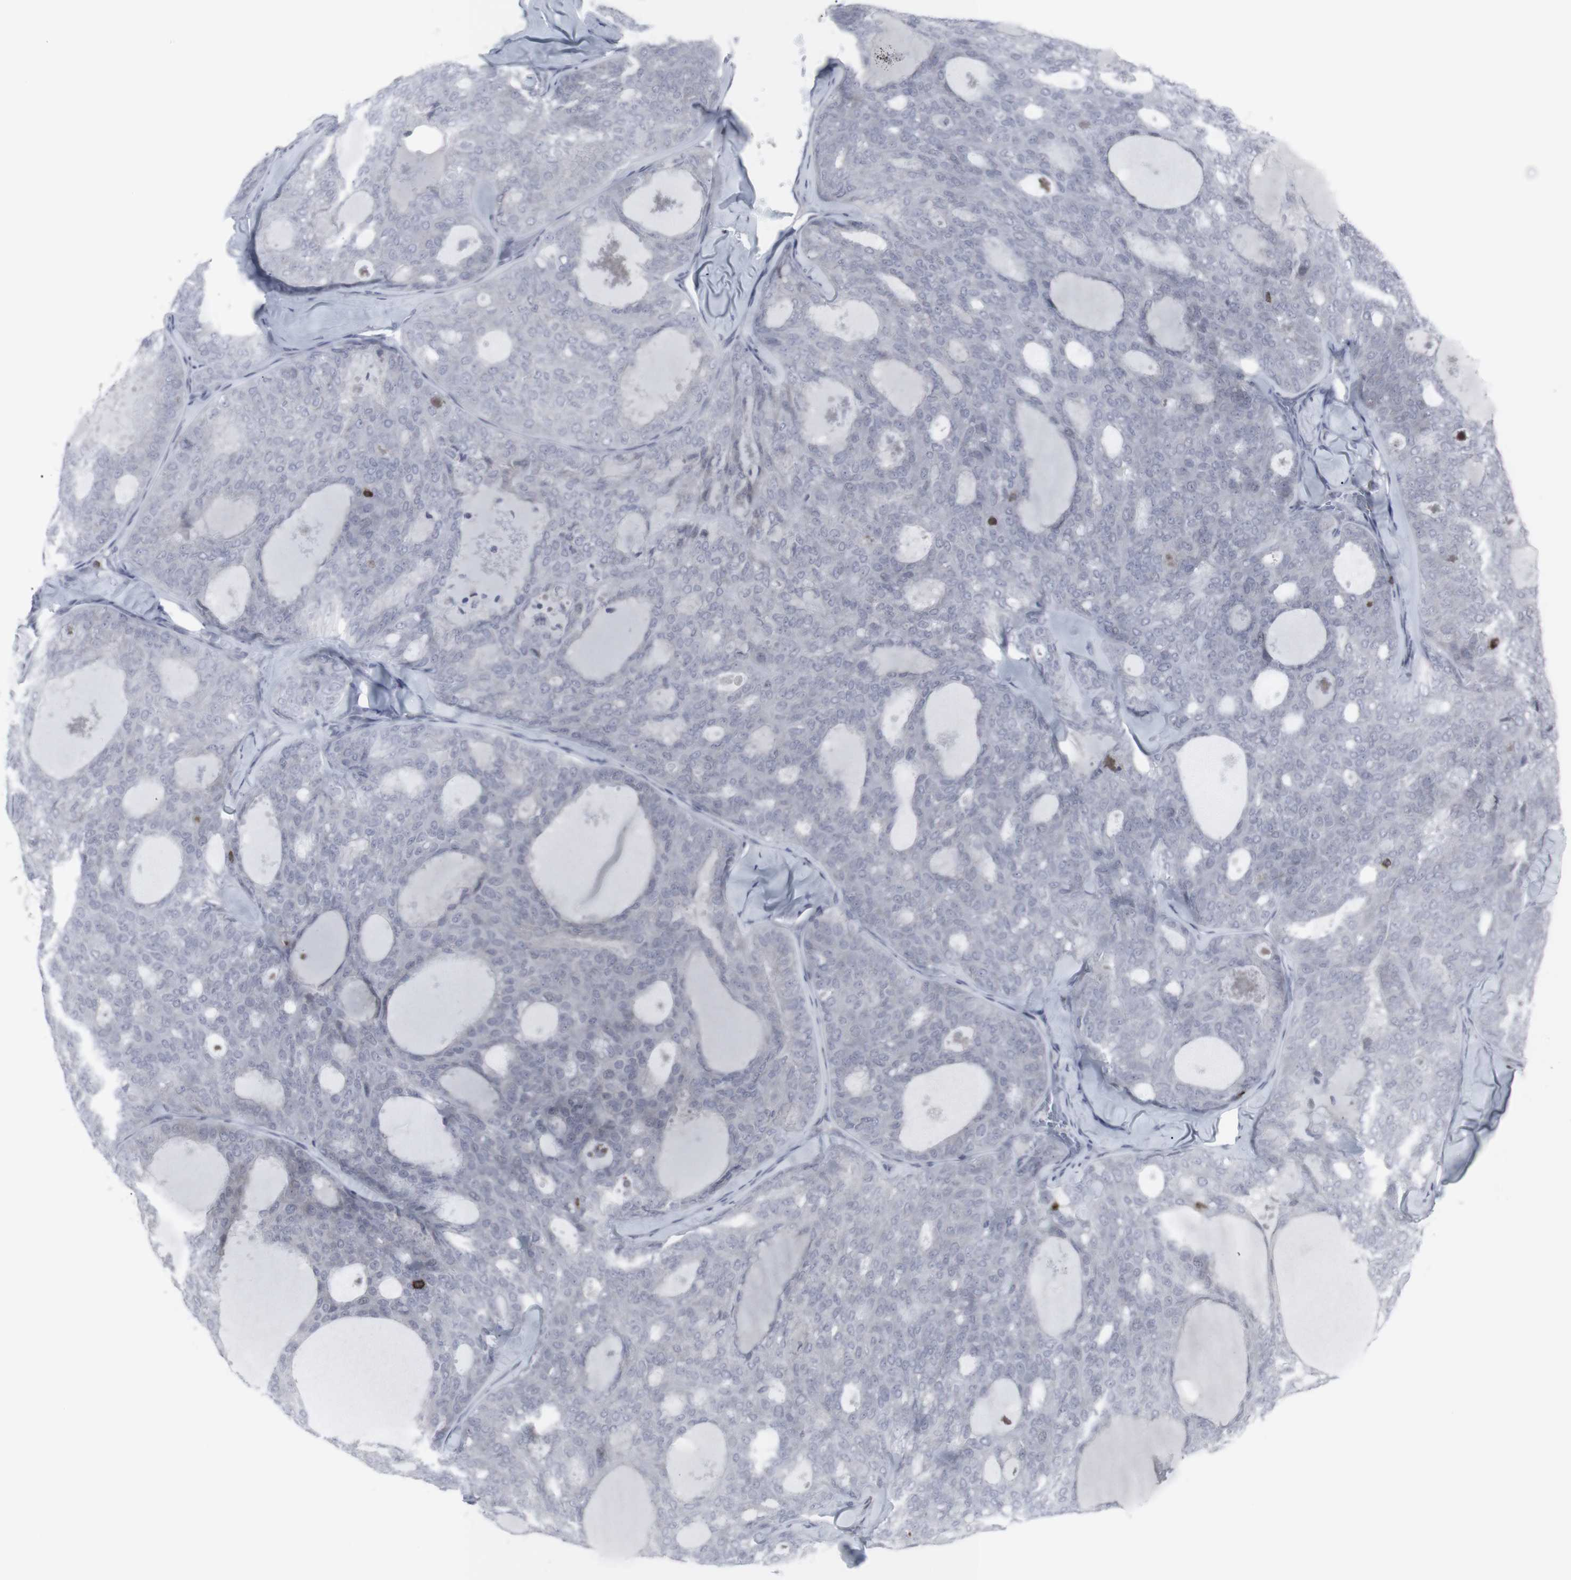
{"staining": {"intensity": "negative", "quantity": "none", "location": "none"}, "tissue": "thyroid cancer", "cell_type": "Tumor cells", "image_type": "cancer", "snomed": [{"axis": "morphology", "description": "Follicular adenoma carcinoma, NOS"}, {"axis": "topography", "description": "Thyroid gland"}], "caption": "The micrograph exhibits no significant staining in tumor cells of thyroid cancer.", "gene": "APOBEC2", "patient": {"sex": "male", "age": 75}}